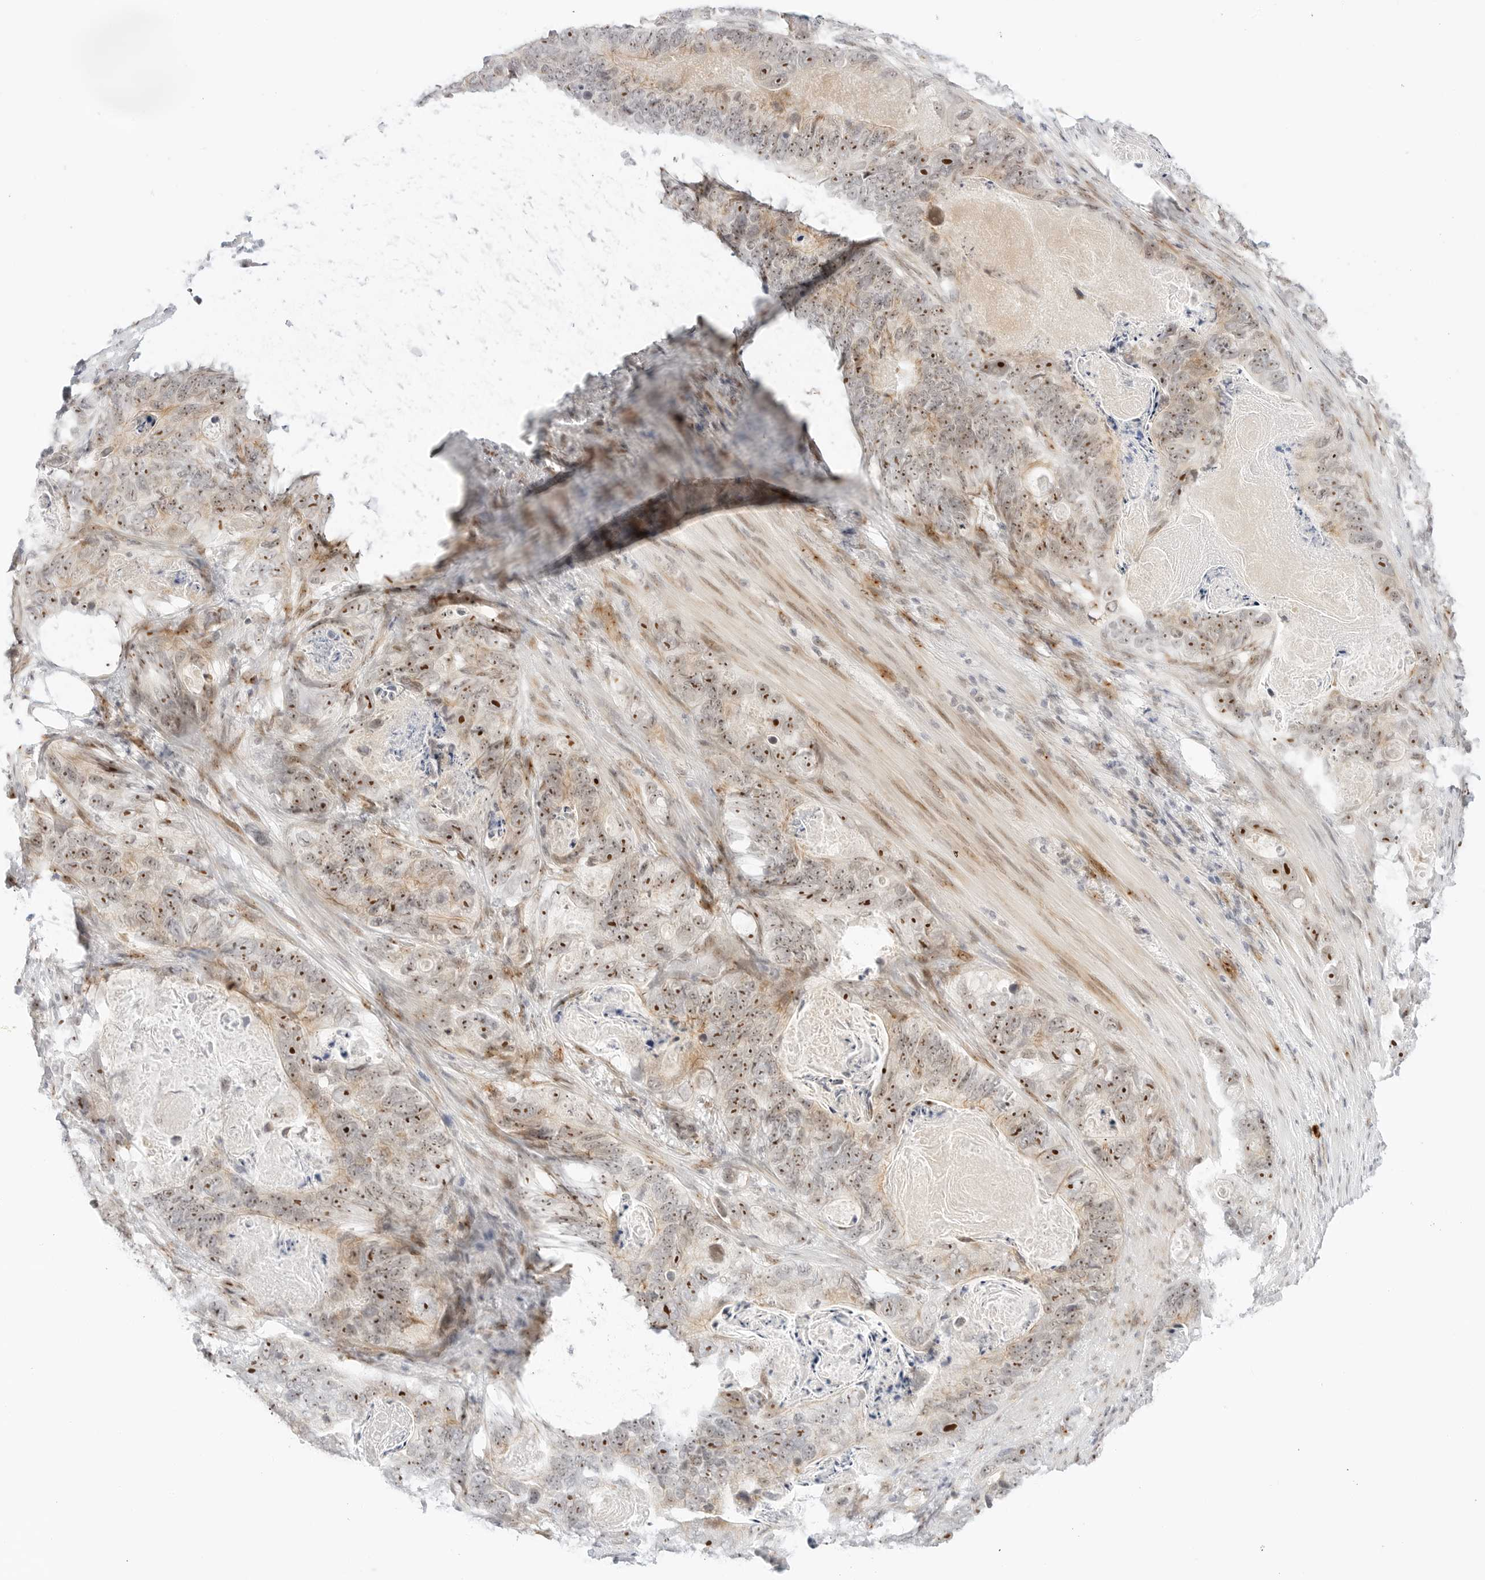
{"staining": {"intensity": "moderate", "quantity": ">75%", "location": "nuclear"}, "tissue": "stomach cancer", "cell_type": "Tumor cells", "image_type": "cancer", "snomed": [{"axis": "morphology", "description": "Normal tissue, NOS"}, {"axis": "morphology", "description": "Adenocarcinoma, NOS"}, {"axis": "topography", "description": "Stomach"}], "caption": "About >75% of tumor cells in human stomach cancer reveal moderate nuclear protein expression as visualized by brown immunohistochemical staining.", "gene": "HIPK3", "patient": {"sex": "female", "age": 89}}